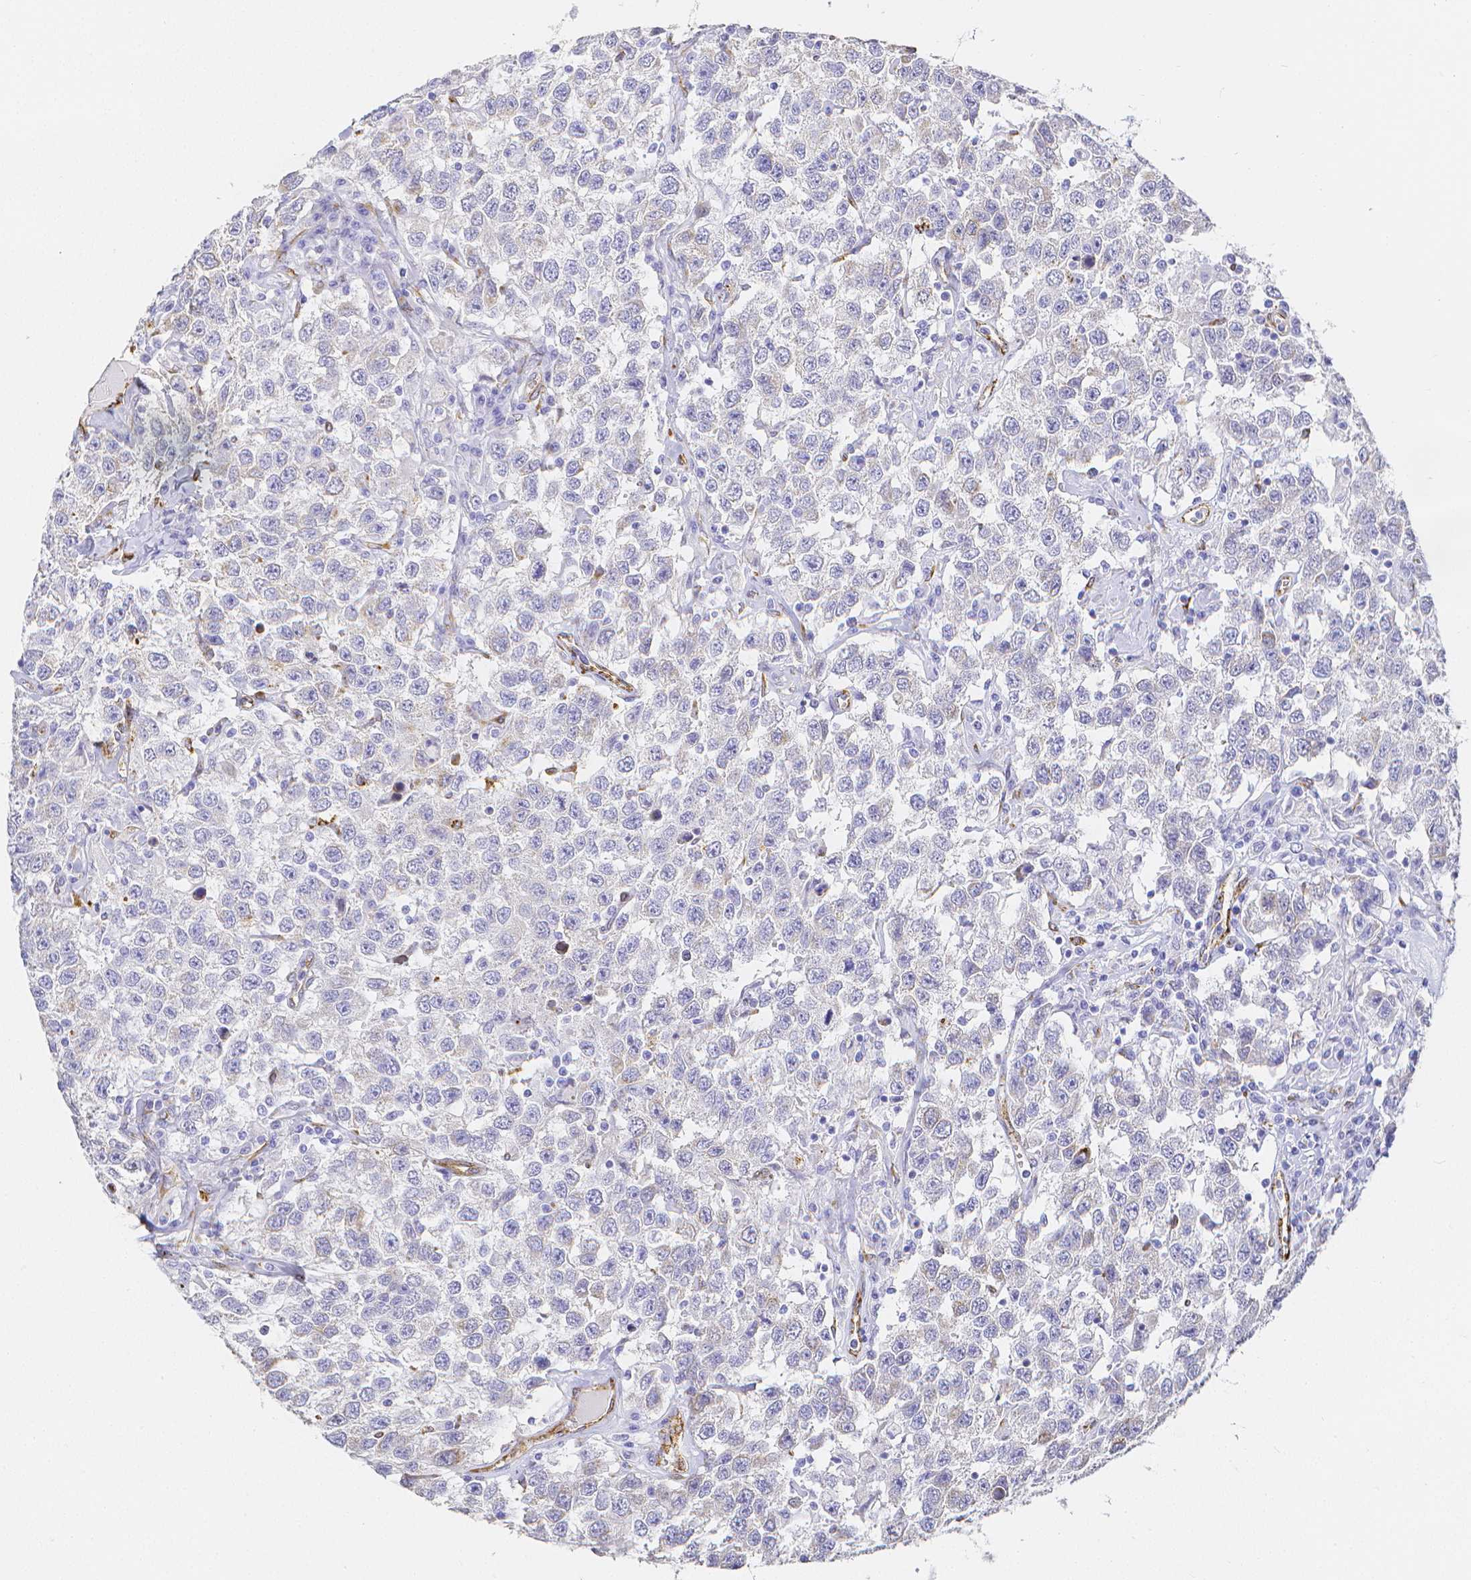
{"staining": {"intensity": "negative", "quantity": "none", "location": "none"}, "tissue": "testis cancer", "cell_type": "Tumor cells", "image_type": "cancer", "snomed": [{"axis": "morphology", "description": "Seminoma, NOS"}, {"axis": "topography", "description": "Testis"}], "caption": "Histopathology image shows no significant protein staining in tumor cells of seminoma (testis). (DAB immunohistochemistry (IHC), high magnification).", "gene": "SMURF1", "patient": {"sex": "male", "age": 41}}